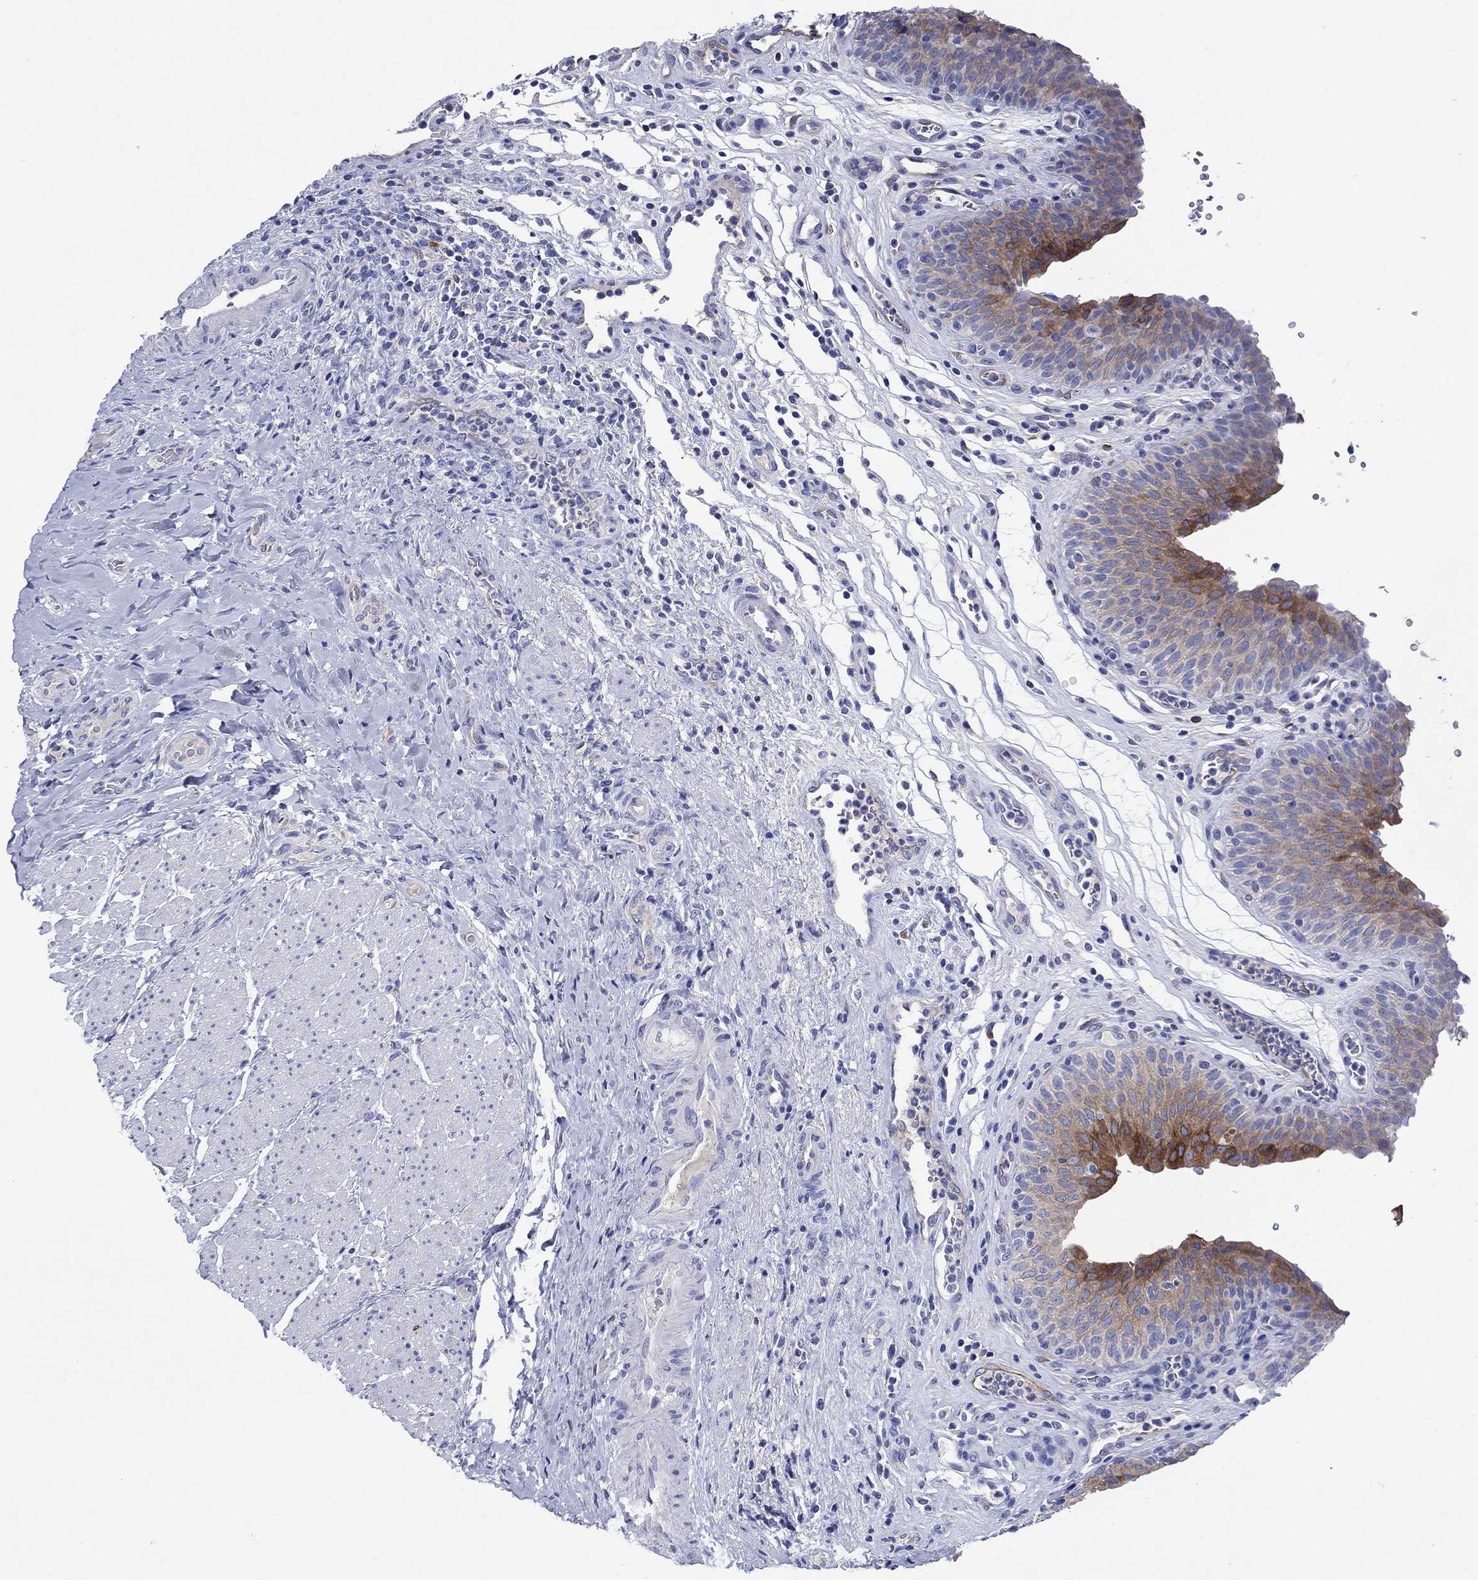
{"staining": {"intensity": "strong", "quantity": "<25%", "location": "cytoplasmic/membranous"}, "tissue": "urinary bladder", "cell_type": "Urothelial cells", "image_type": "normal", "snomed": [{"axis": "morphology", "description": "Normal tissue, NOS"}, {"axis": "topography", "description": "Urinary bladder"}], "caption": "A histopathology image of urinary bladder stained for a protein demonstrates strong cytoplasmic/membranous brown staining in urothelial cells. (DAB = brown stain, brightfield microscopy at high magnification).", "gene": "ENSG00000251537", "patient": {"sex": "male", "age": 66}}